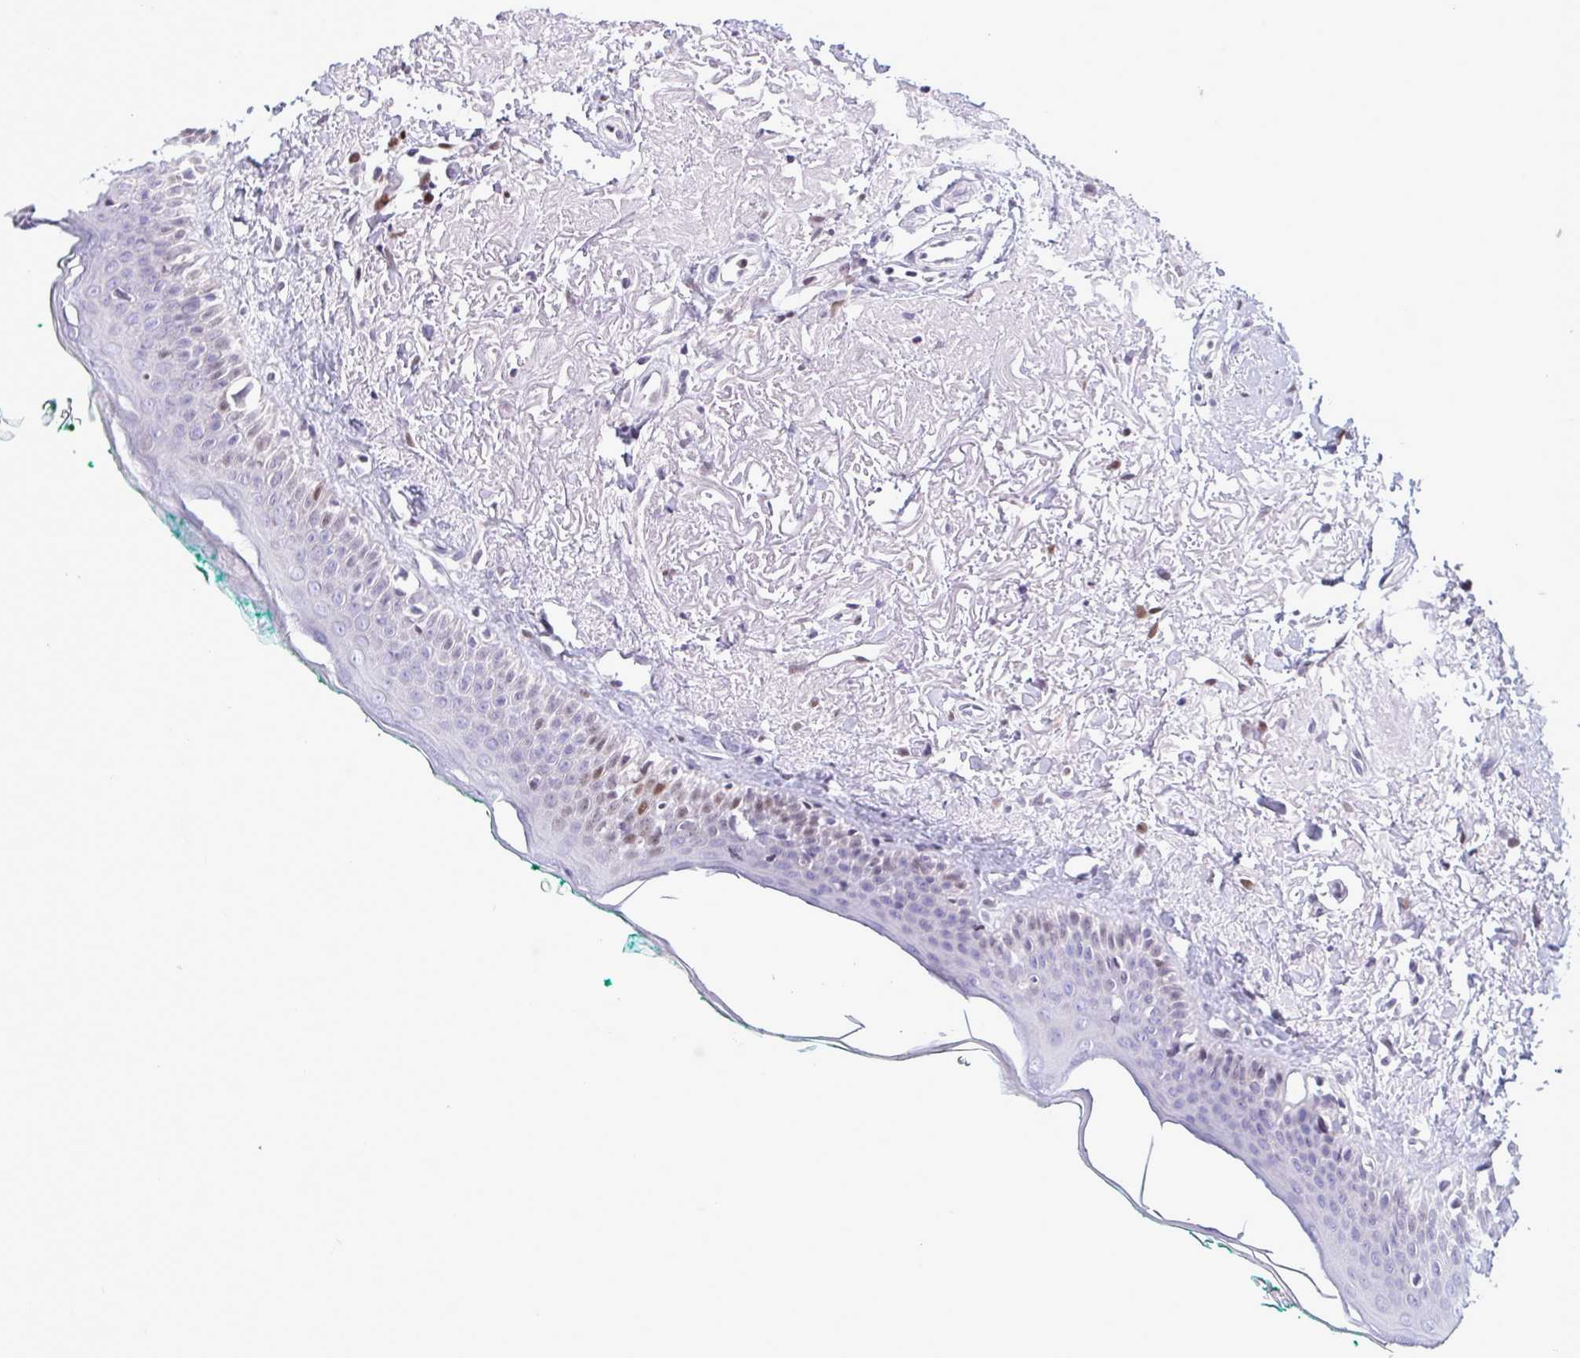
{"staining": {"intensity": "moderate", "quantity": "25%-75%", "location": "nuclear"}, "tissue": "oral mucosa", "cell_type": "Squamous epithelial cells", "image_type": "normal", "snomed": [{"axis": "morphology", "description": "Normal tissue, NOS"}, {"axis": "topography", "description": "Oral tissue"}], "caption": "High-magnification brightfield microscopy of unremarkable oral mucosa stained with DAB (brown) and counterstained with hematoxylin (blue). squamous epithelial cells exhibit moderate nuclear staining is identified in approximately25%-75% of cells. (IHC, brightfield microscopy, high magnification).", "gene": "IRF1", "patient": {"sex": "female", "age": 70}}